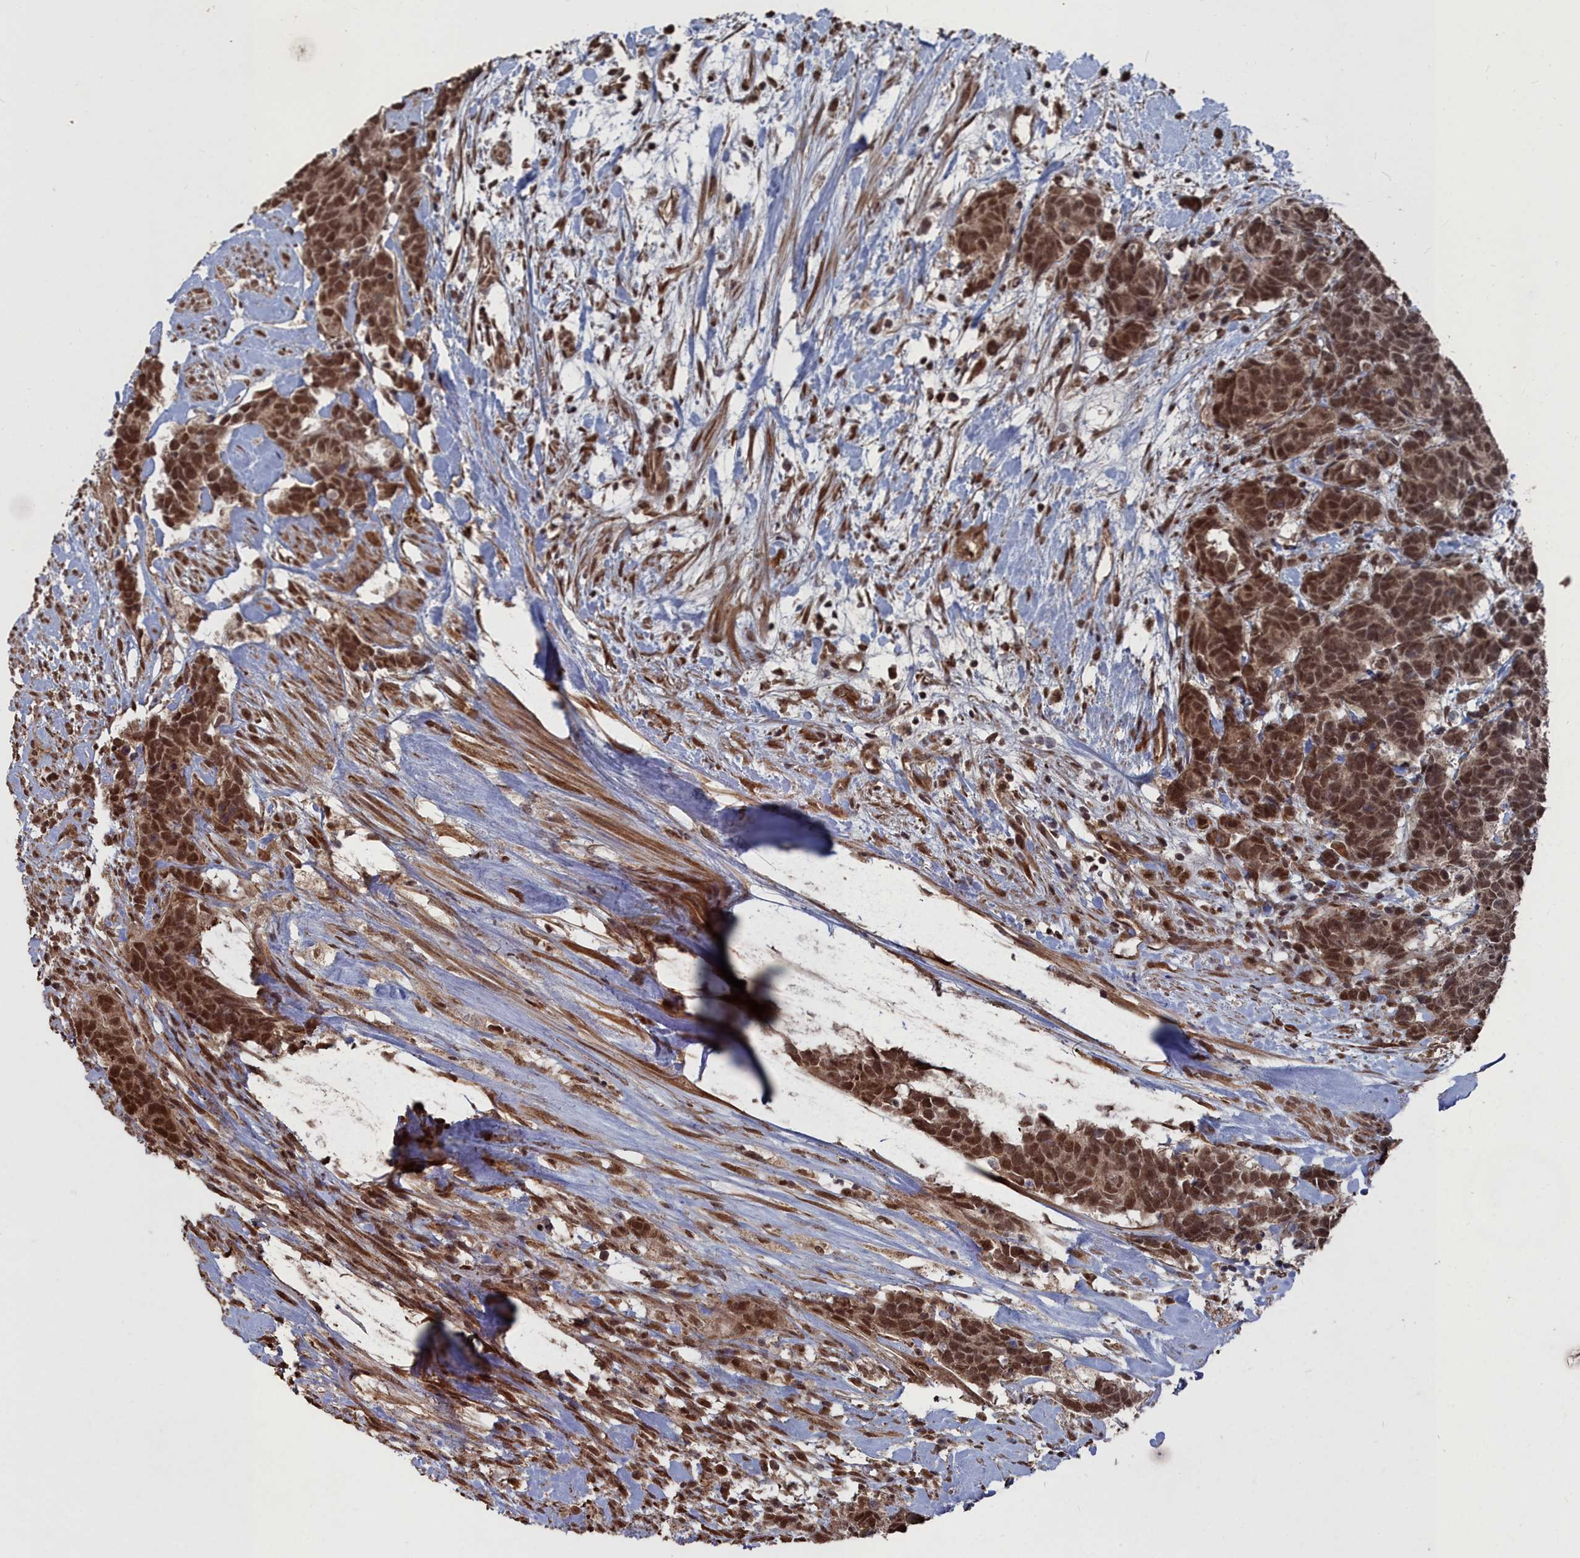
{"staining": {"intensity": "strong", "quantity": ">75%", "location": "cytoplasmic/membranous,nuclear"}, "tissue": "carcinoid", "cell_type": "Tumor cells", "image_type": "cancer", "snomed": [{"axis": "morphology", "description": "Carcinoma, NOS"}, {"axis": "morphology", "description": "Carcinoid, malignant, NOS"}, {"axis": "topography", "description": "Prostate"}], "caption": "A micrograph of human carcinoid stained for a protein shows strong cytoplasmic/membranous and nuclear brown staining in tumor cells.", "gene": "CCNP", "patient": {"sex": "male", "age": 57}}